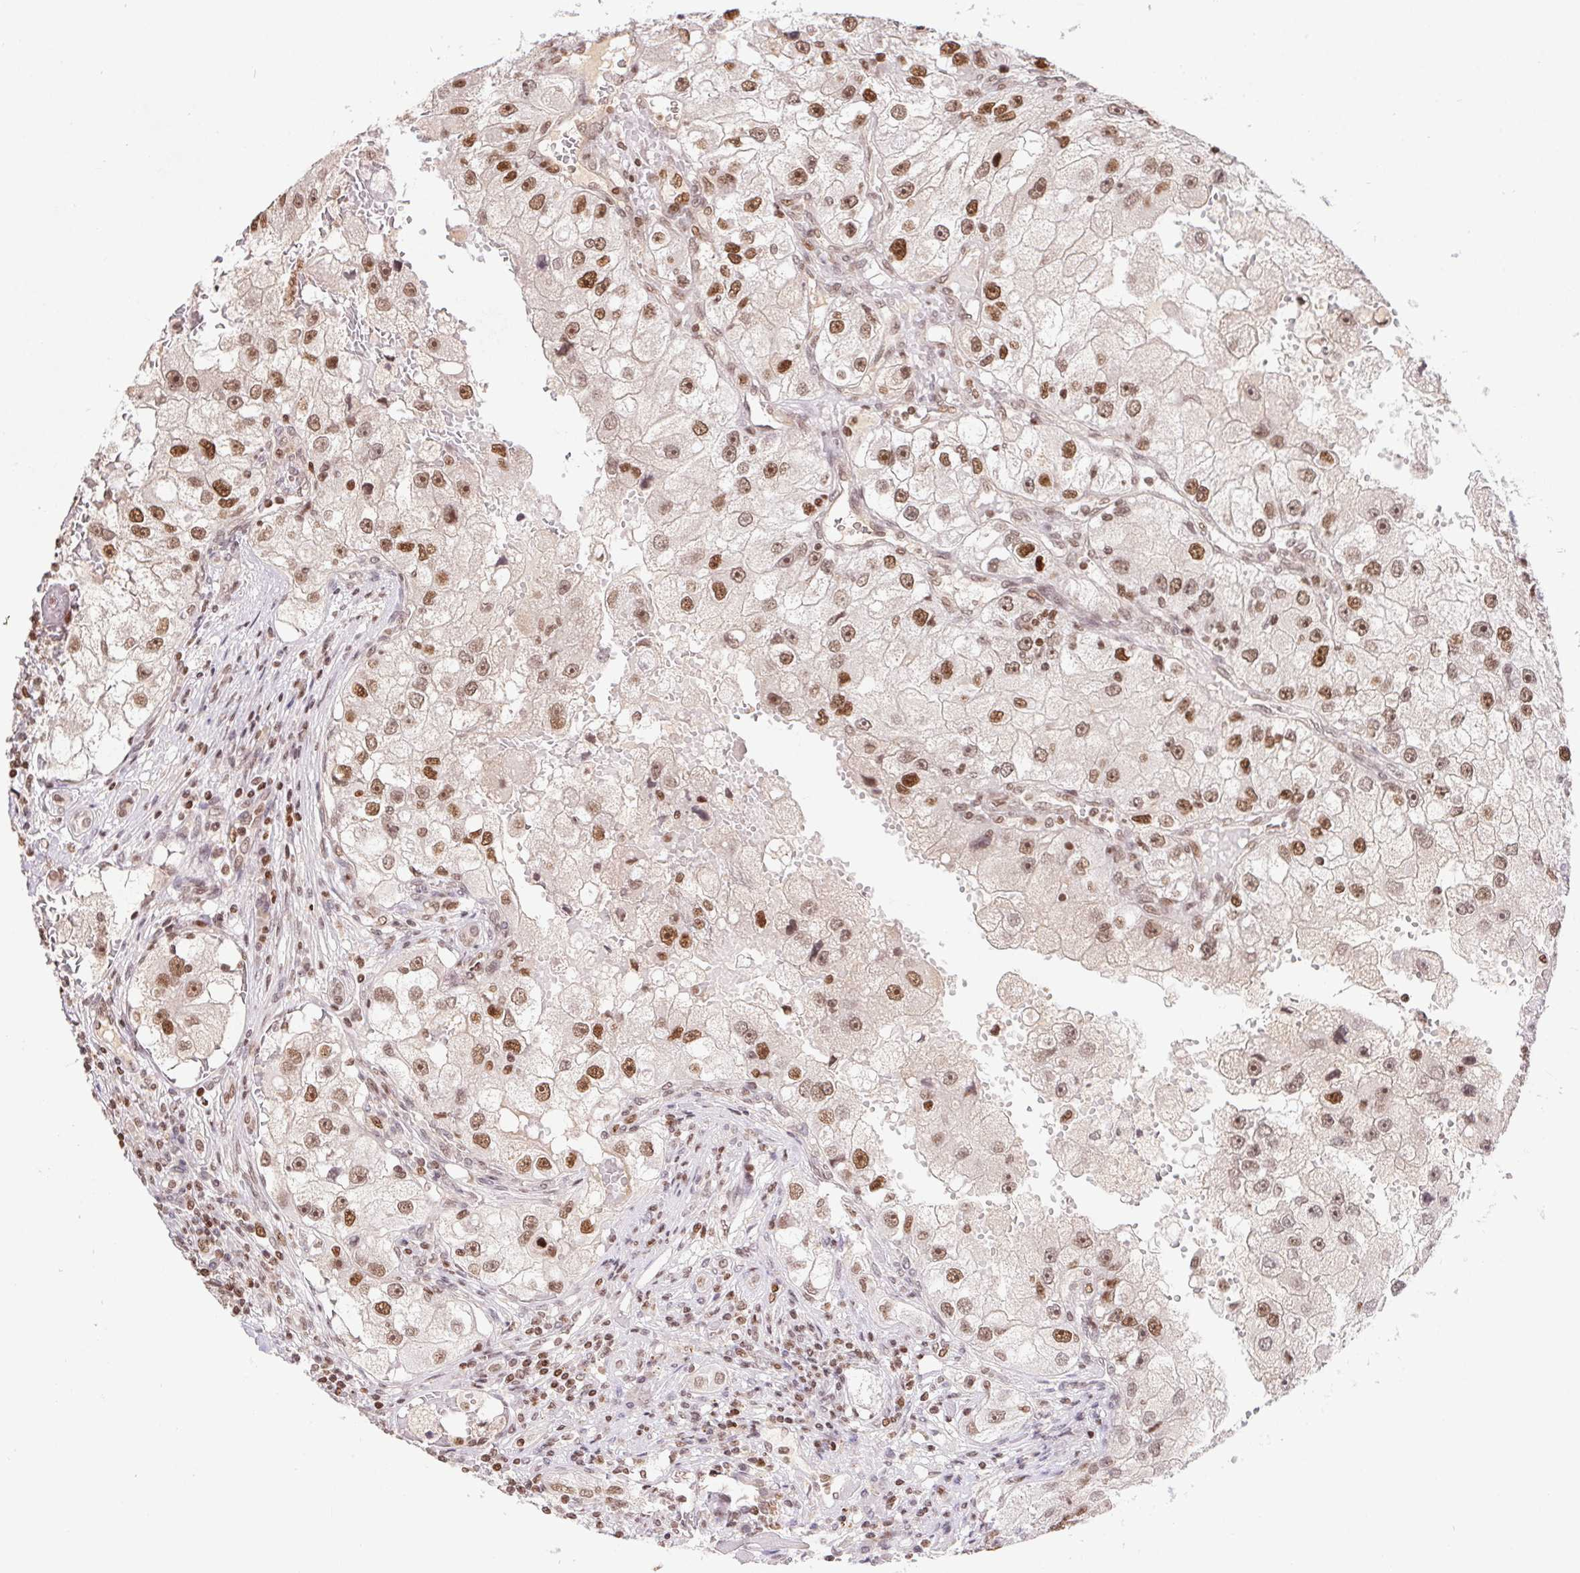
{"staining": {"intensity": "moderate", "quantity": ">75%", "location": "nuclear"}, "tissue": "renal cancer", "cell_type": "Tumor cells", "image_type": "cancer", "snomed": [{"axis": "morphology", "description": "Adenocarcinoma, NOS"}, {"axis": "topography", "description": "Kidney"}], "caption": "Protein staining shows moderate nuclear positivity in approximately >75% of tumor cells in adenocarcinoma (renal).", "gene": "POLD3", "patient": {"sex": "male", "age": 63}}